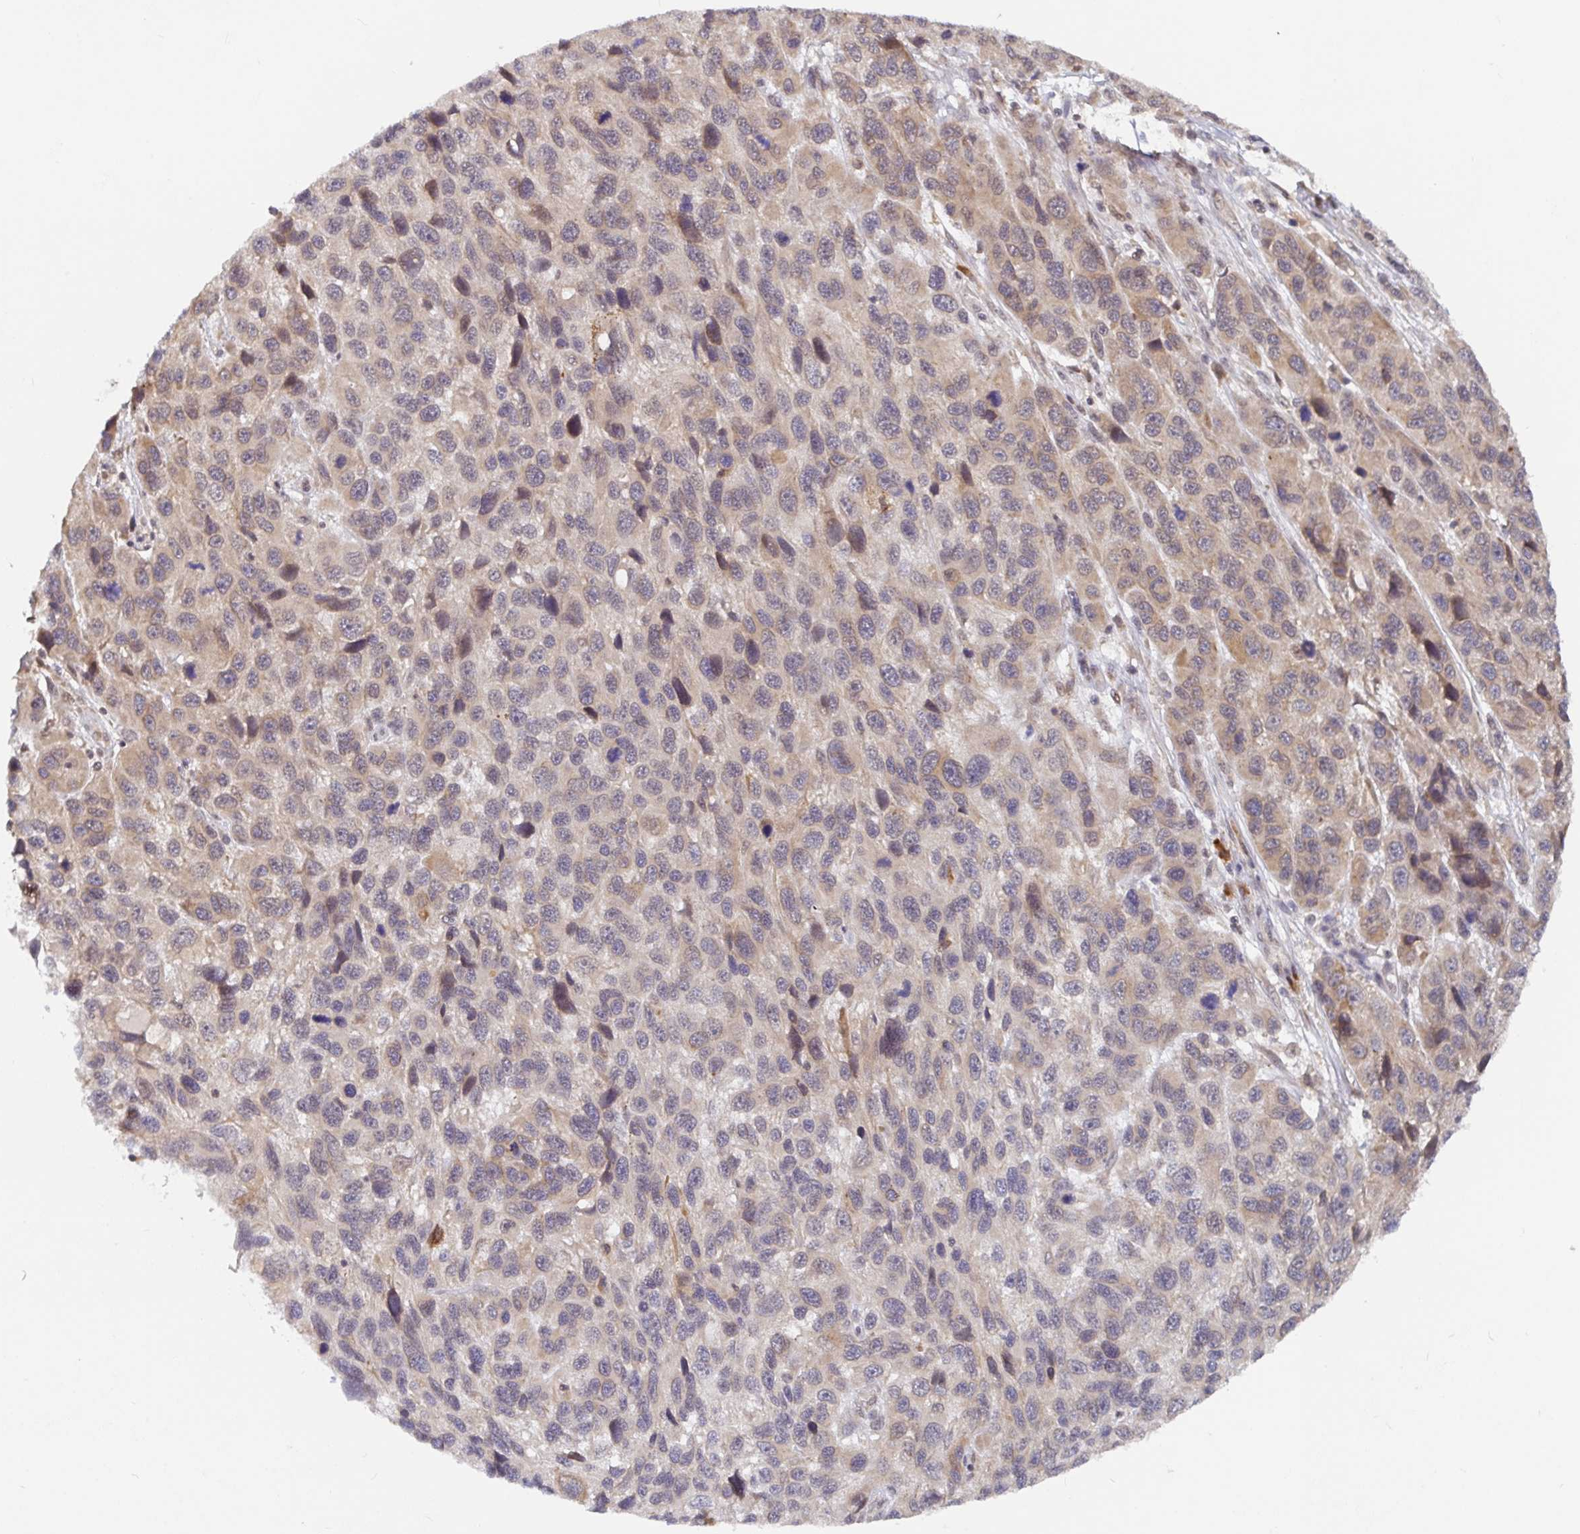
{"staining": {"intensity": "weak", "quantity": "<25%", "location": "cytoplasmic/membranous"}, "tissue": "melanoma", "cell_type": "Tumor cells", "image_type": "cancer", "snomed": [{"axis": "morphology", "description": "Malignant melanoma, NOS"}, {"axis": "topography", "description": "Skin"}], "caption": "Micrograph shows no significant protein staining in tumor cells of melanoma.", "gene": "ALG1", "patient": {"sex": "male", "age": 53}}